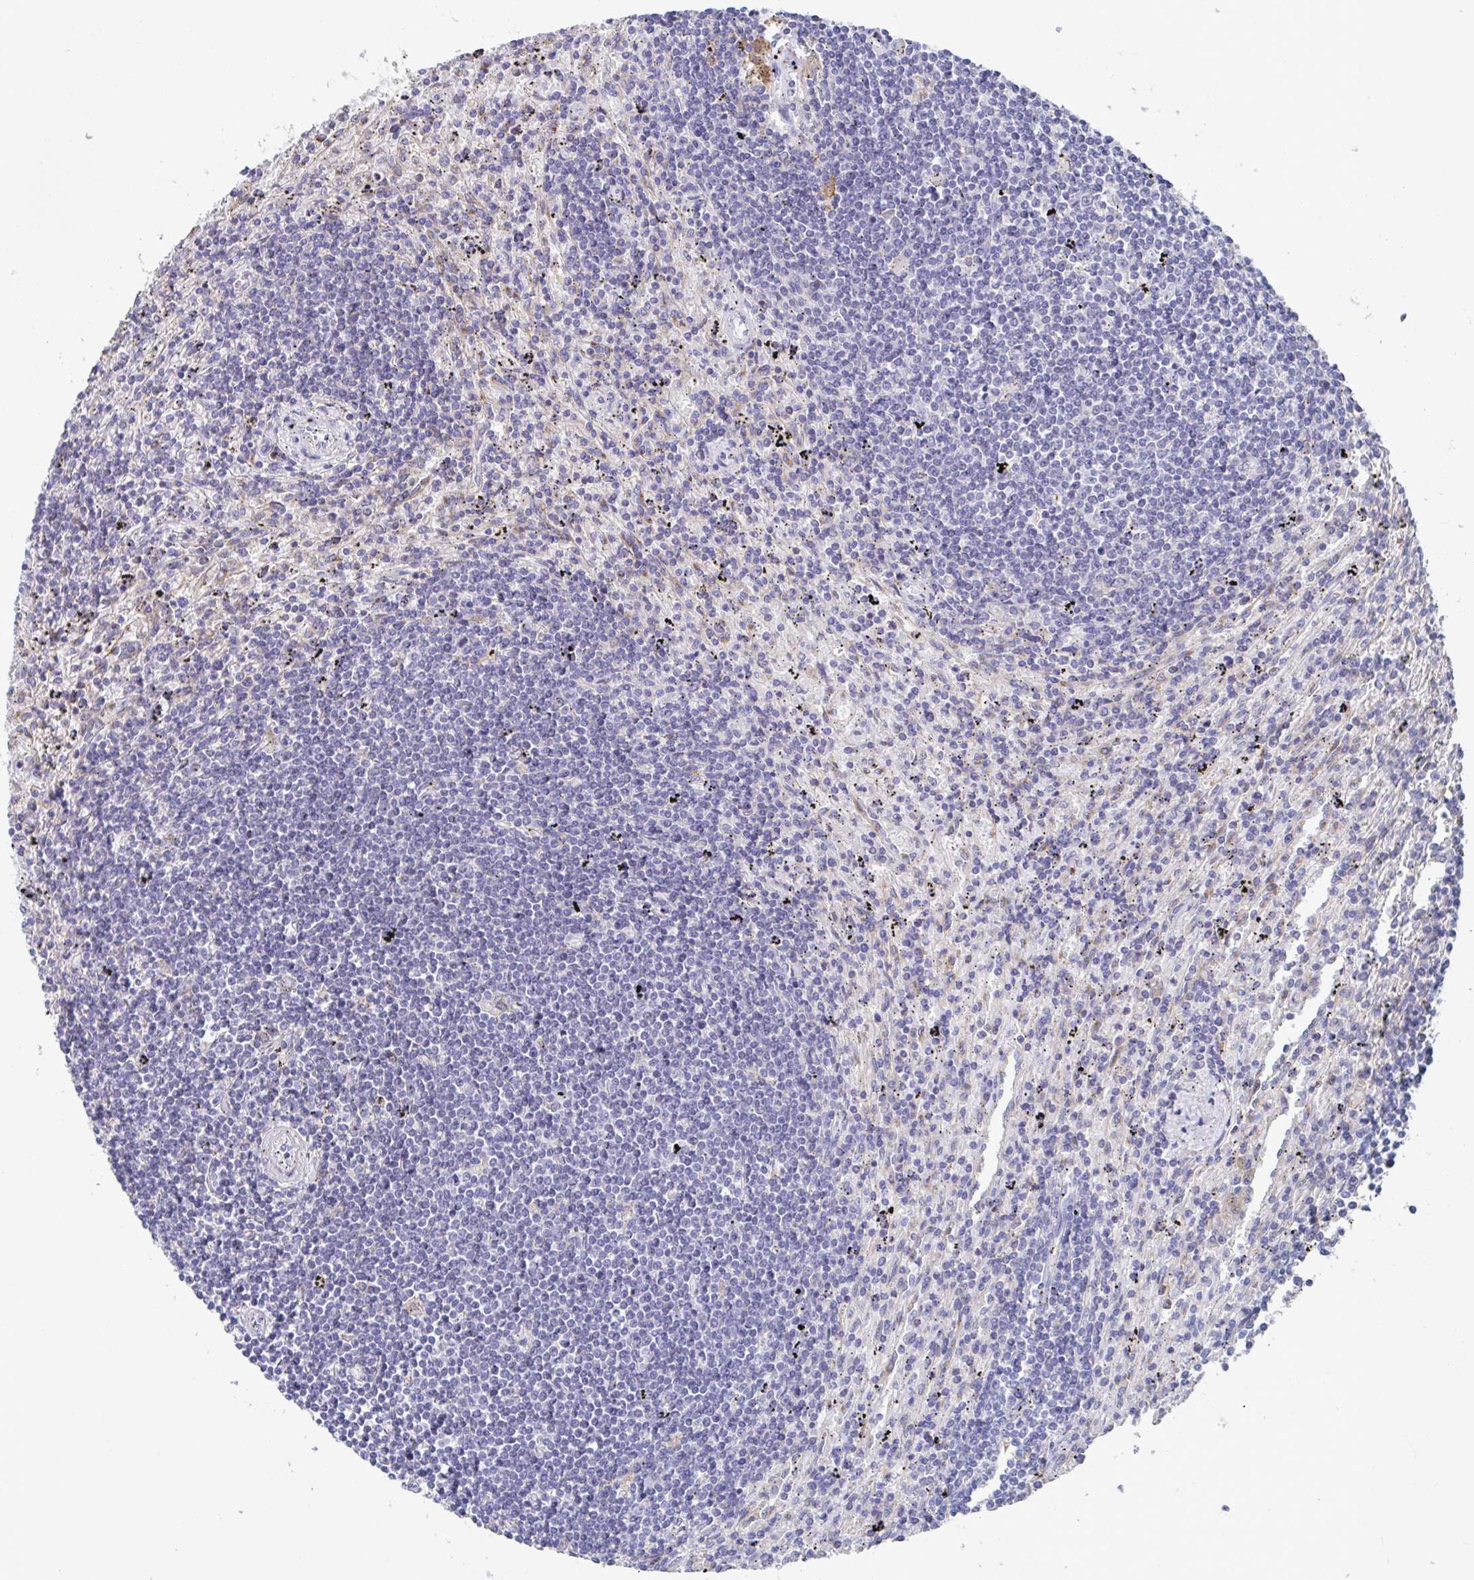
{"staining": {"intensity": "negative", "quantity": "none", "location": "none"}, "tissue": "lymphoma", "cell_type": "Tumor cells", "image_type": "cancer", "snomed": [{"axis": "morphology", "description": "Malignant lymphoma, non-Hodgkin's type, Low grade"}, {"axis": "topography", "description": "Spleen"}], "caption": "This is an IHC image of human malignant lymphoma, non-Hodgkin's type (low-grade). There is no staining in tumor cells.", "gene": "TAS2R39", "patient": {"sex": "male", "age": 76}}